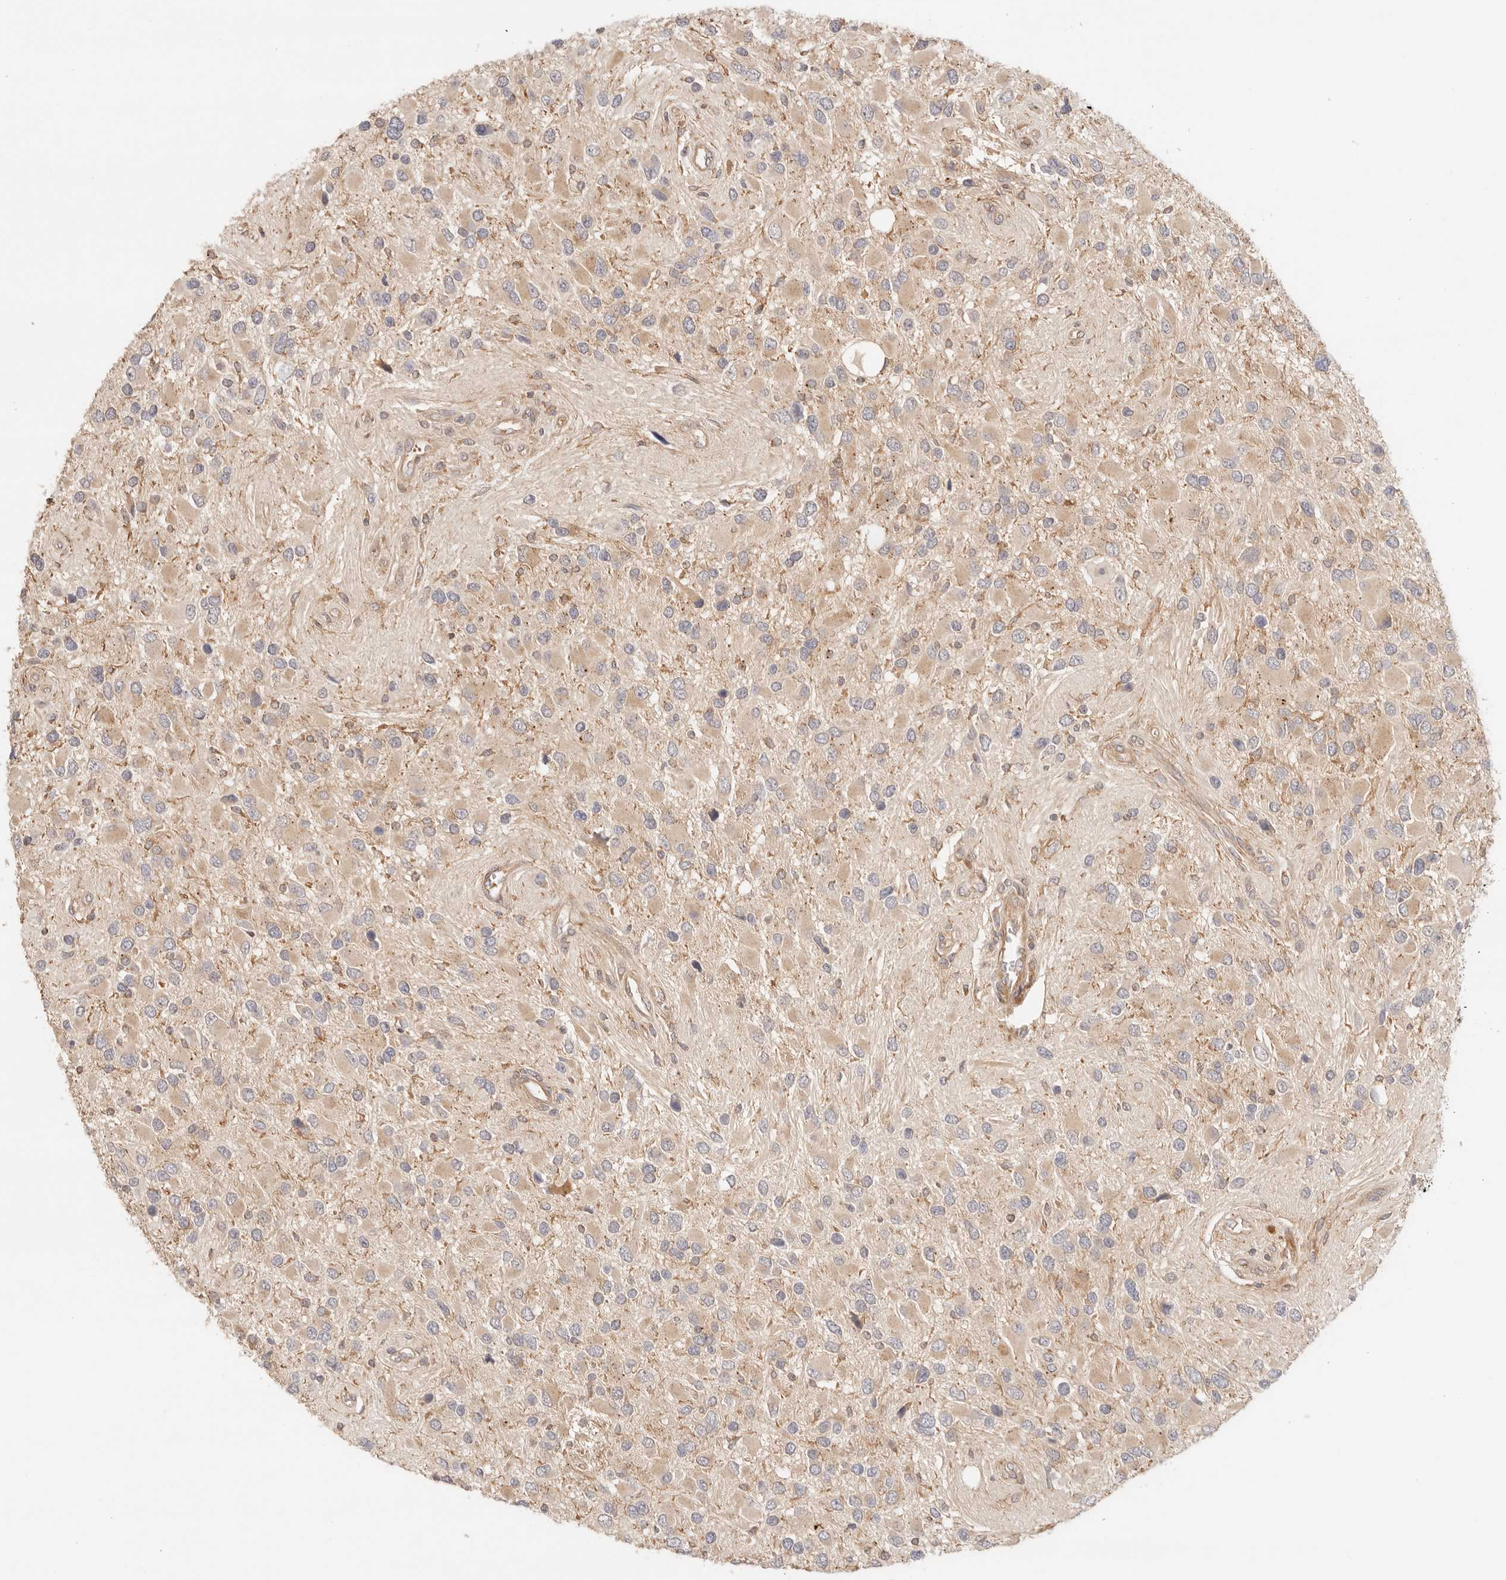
{"staining": {"intensity": "weak", "quantity": ">75%", "location": "cytoplasmic/membranous"}, "tissue": "glioma", "cell_type": "Tumor cells", "image_type": "cancer", "snomed": [{"axis": "morphology", "description": "Glioma, malignant, High grade"}, {"axis": "topography", "description": "Brain"}], "caption": "Immunohistochemical staining of human malignant glioma (high-grade) displays low levels of weak cytoplasmic/membranous positivity in about >75% of tumor cells.", "gene": "IL1R2", "patient": {"sex": "male", "age": 53}}